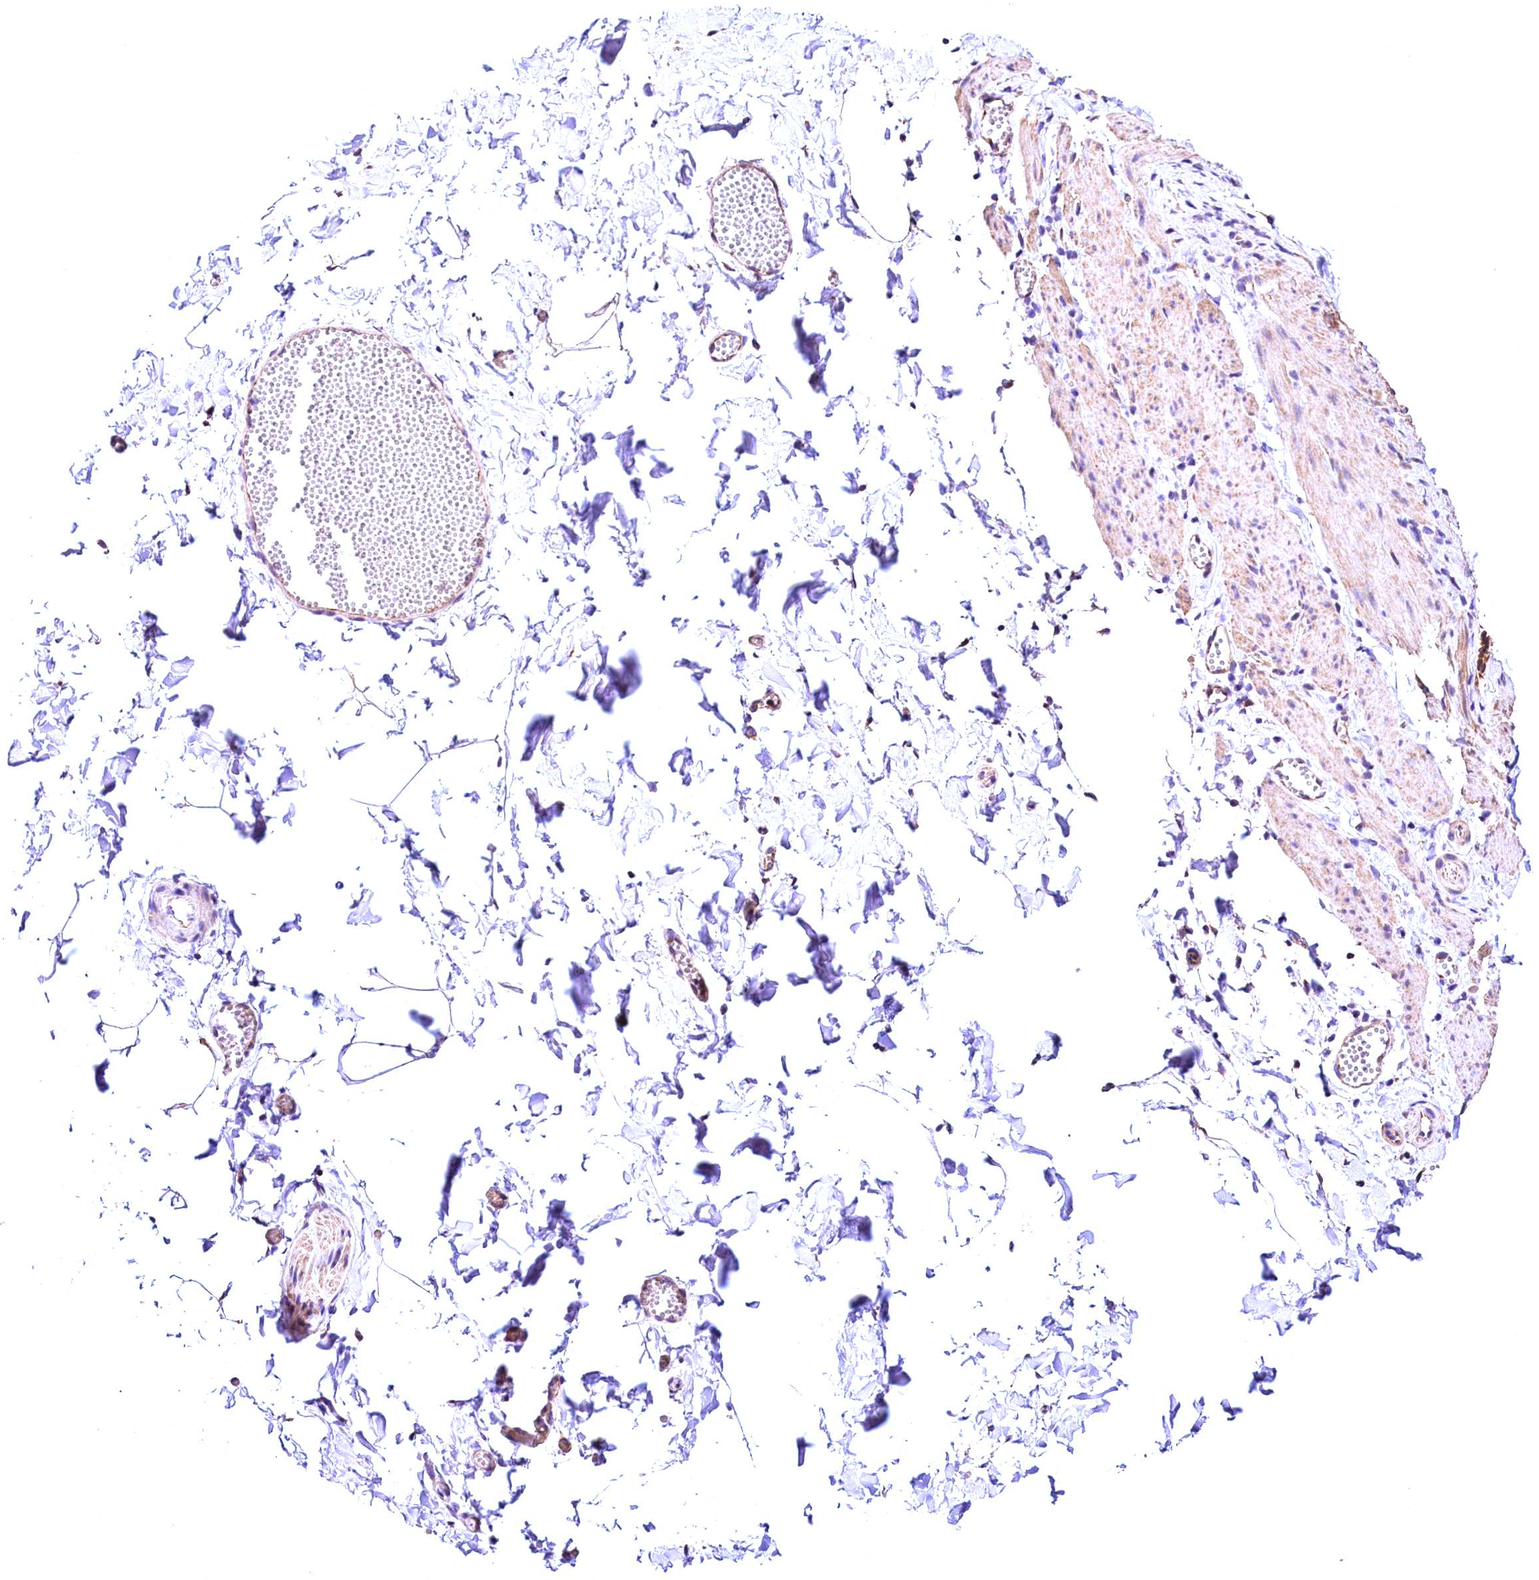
{"staining": {"intensity": "negative", "quantity": "none", "location": "none"}, "tissue": "adipose tissue", "cell_type": "Adipocytes", "image_type": "normal", "snomed": [{"axis": "morphology", "description": "Normal tissue, NOS"}, {"axis": "topography", "description": "Gallbladder"}, {"axis": "topography", "description": "Peripheral nerve tissue"}], "caption": "The photomicrograph displays no significant expression in adipocytes of adipose tissue.", "gene": "ACAA2", "patient": {"sex": "male", "age": 38}}